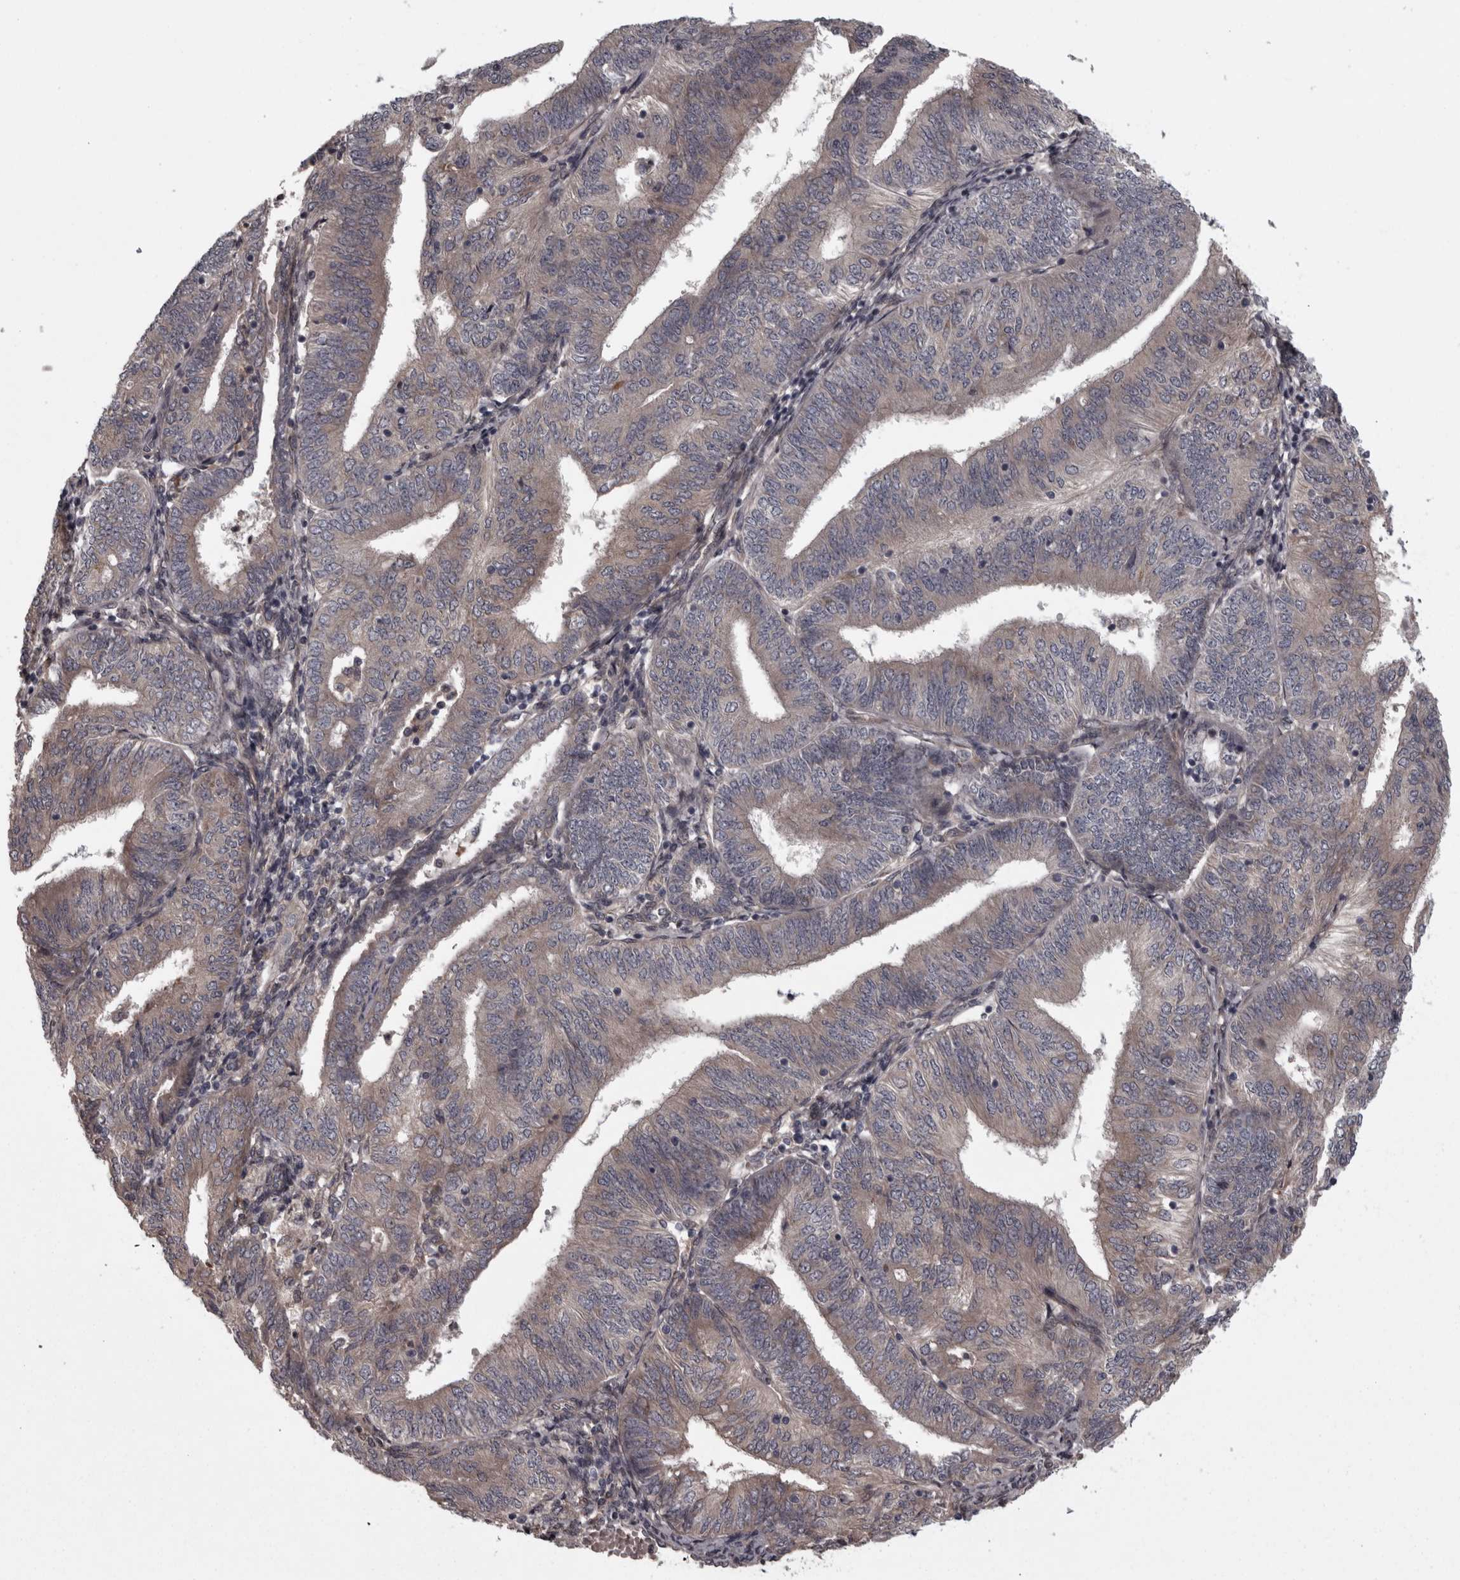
{"staining": {"intensity": "weak", "quantity": ">75%", "location": "cytoplasmic/membranous"}, "tissue": "endometrial cancer", "cell_type": "Tumor cells", "image_type": "cancer", "snomed": [{"axis": "morphology", "description": "Adenocarcinoma, NOS"}, {"axis": "topography", "description": "Endometrium"}], "caption": "DAB (3,3'-diaminobenzidine) immunohistochemical staining of adenocarcinoma (endometrial) exhibits weak cytoplasmic/membranous protein staining in about >75% of tumor cells. The staining is performed using DAB (3,3'-diaminobenzidine) brown chromogen to label protein expression. The nuclei are counter-stained blue using hematoxylin.", "gene": "RSU1", "patient": {"sex": "female", "age": 58}}